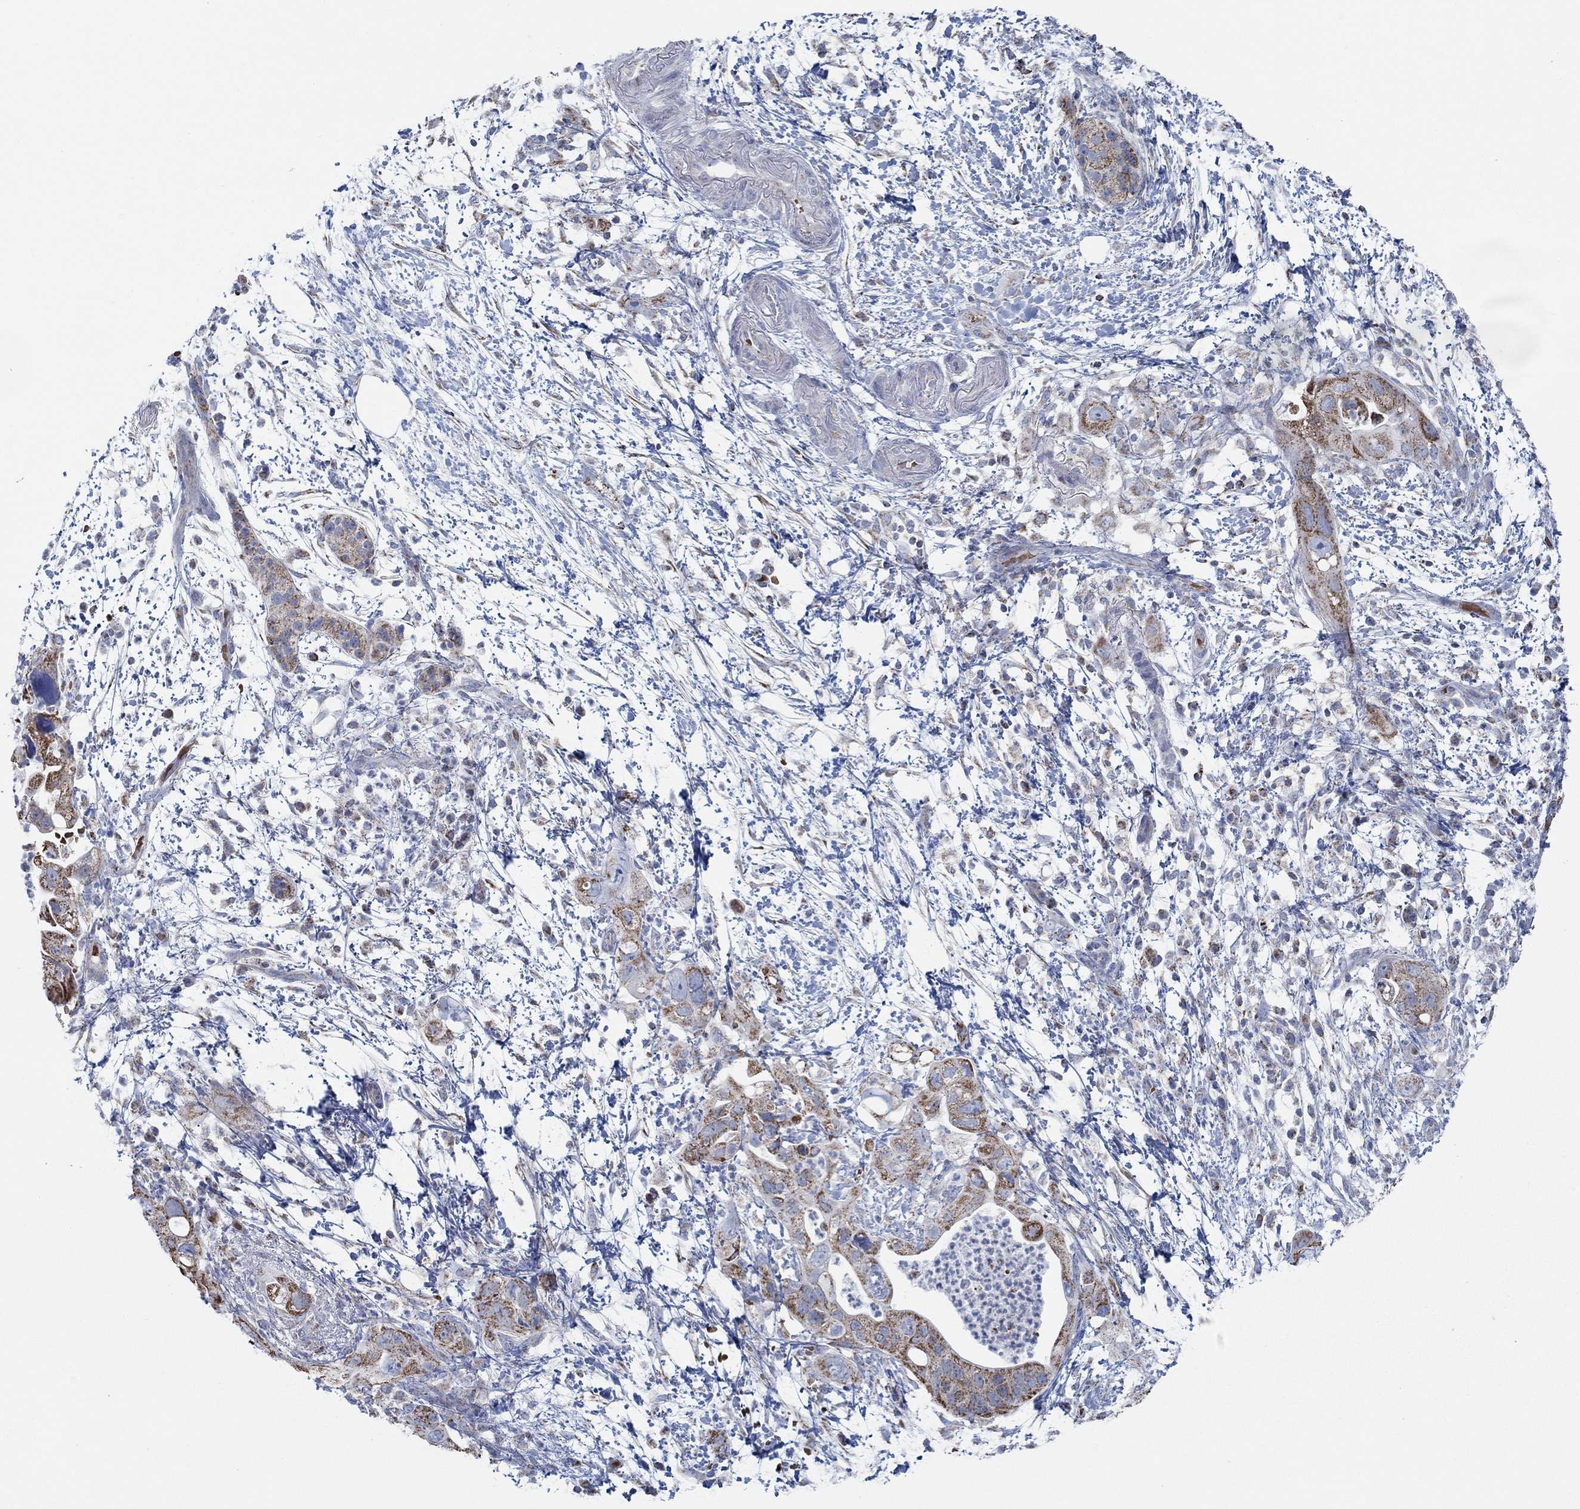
{"staining": {"intensity": "strong", "quantity": "25%-75%", "location": "cytoplasmic/membranous"}, "tissue": "pancreatic cancer", "cell_type": "Tumor cells", "image_type": "cancer", "snomed": [{"axis": "morphology", "description": "Adenocarcinoma, NOS"}, {"axis": "topography", "description": "Pancreas"}], "caption": "DAB (3,3'-diaminobenzidine) immunohistochemical staining of pancreatic cancer (adenocarcinoma) reveals strong cytoplasmic/membranous protein staining in about 25%-75% of tumor cells.", "gene": "GLOD5", "patient": {"sex": "female", "age": 72}}